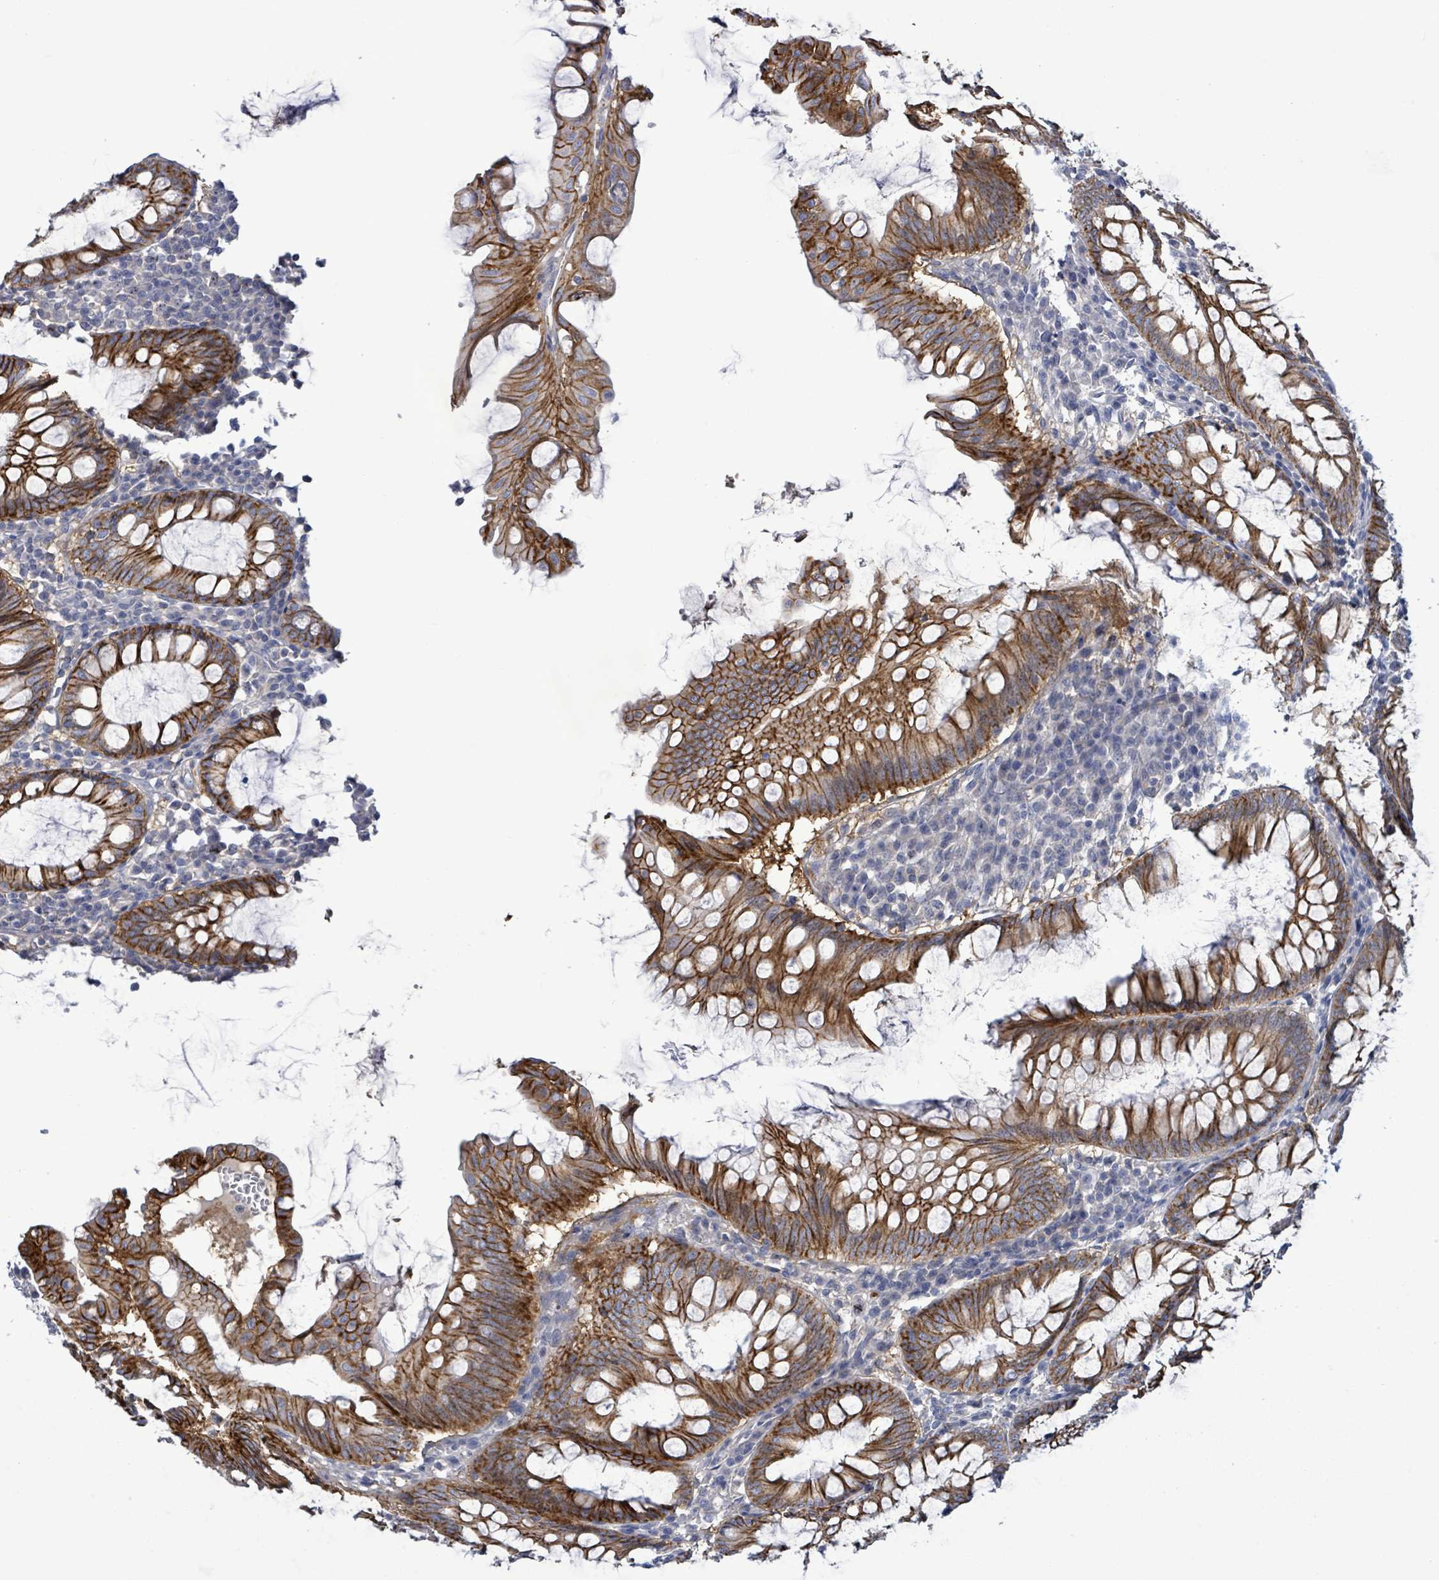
{"staining": {"intensity": "strong", "quantity": ">75%", "location": "cytoplasmic/membranous"}, "tissue": "appendix", "cell_type": "Glandular cells", "image_type": "normal", "snomed": [{"axis": "morphology", "description": "Normal tissue, NOS"}, {"axis": "topography", "description": "Appendix"}], "caption": "Immunohistochemistry (IHC) (DAB) staining of unremarkable appendix reveals strong cytoplasmic/membranous protein positivity in about >75% of glandular cells.", "gene": "HRAS", "patient": {"sex": "male", "age": 83}}